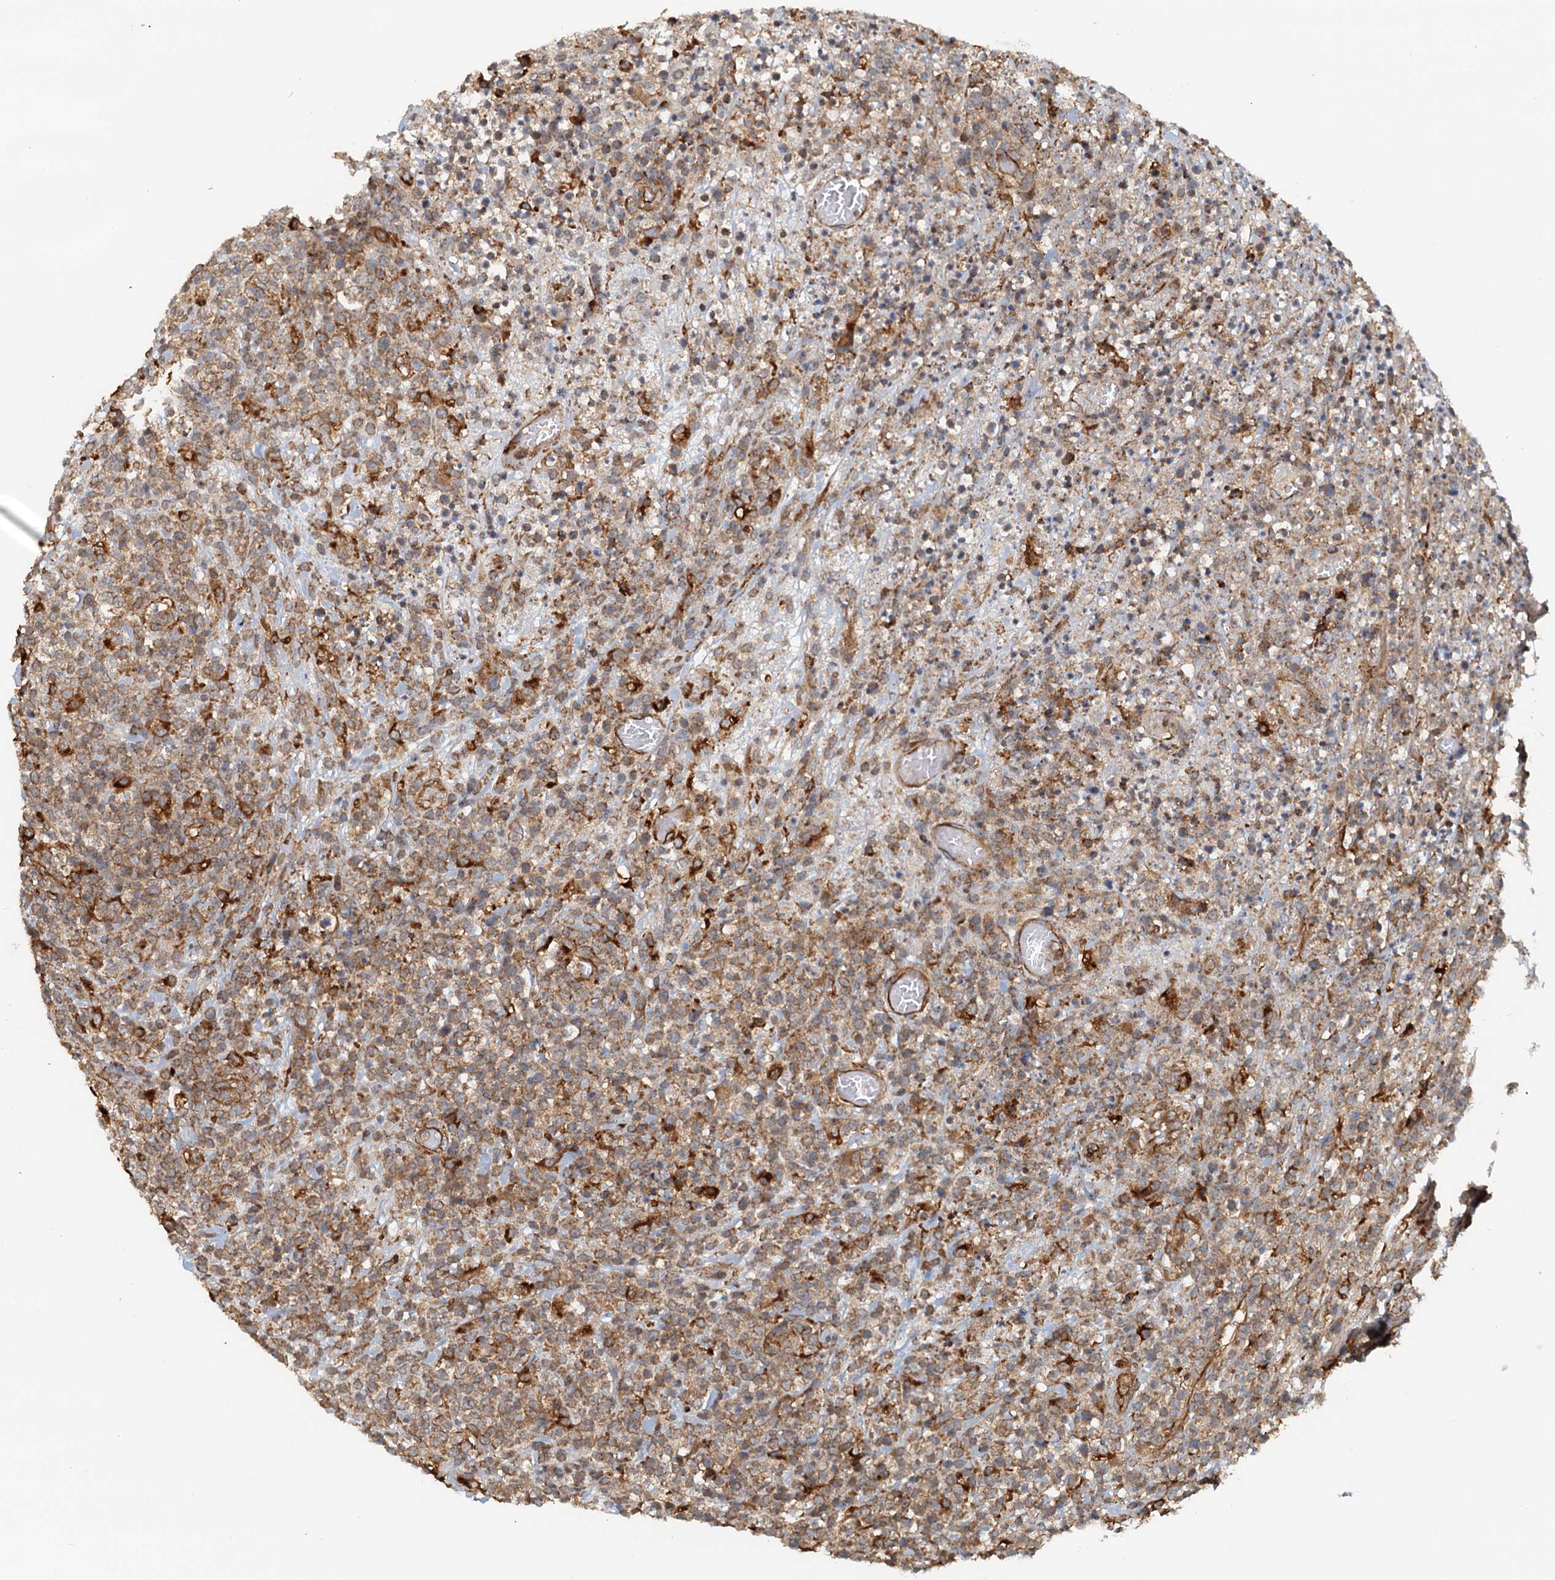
{"staining": {"intensity": "moderate", "quantity": ">75%", "location": "cytoplasmic/membranous"}, "tissue": "lymphoma", "cell_type": "Tumor cells", "image_type": "cancer", "snomed": [{"axis": "morphology", "description": "Malignant lymphoma, non-Hodgkin's type, High grade"}, {"axis": "topography", "description": "Colon"}], "caption": "This is an image of immunohistochemistry (IHC) staining of malignant lymphoma, non-Hodgkin's type (high-grade), which shows moderate expression in the cytoplasmic/membranous of tumor cells.", "gene": "NIPAL3", "patient": {"sex": "female", "age": 53}}